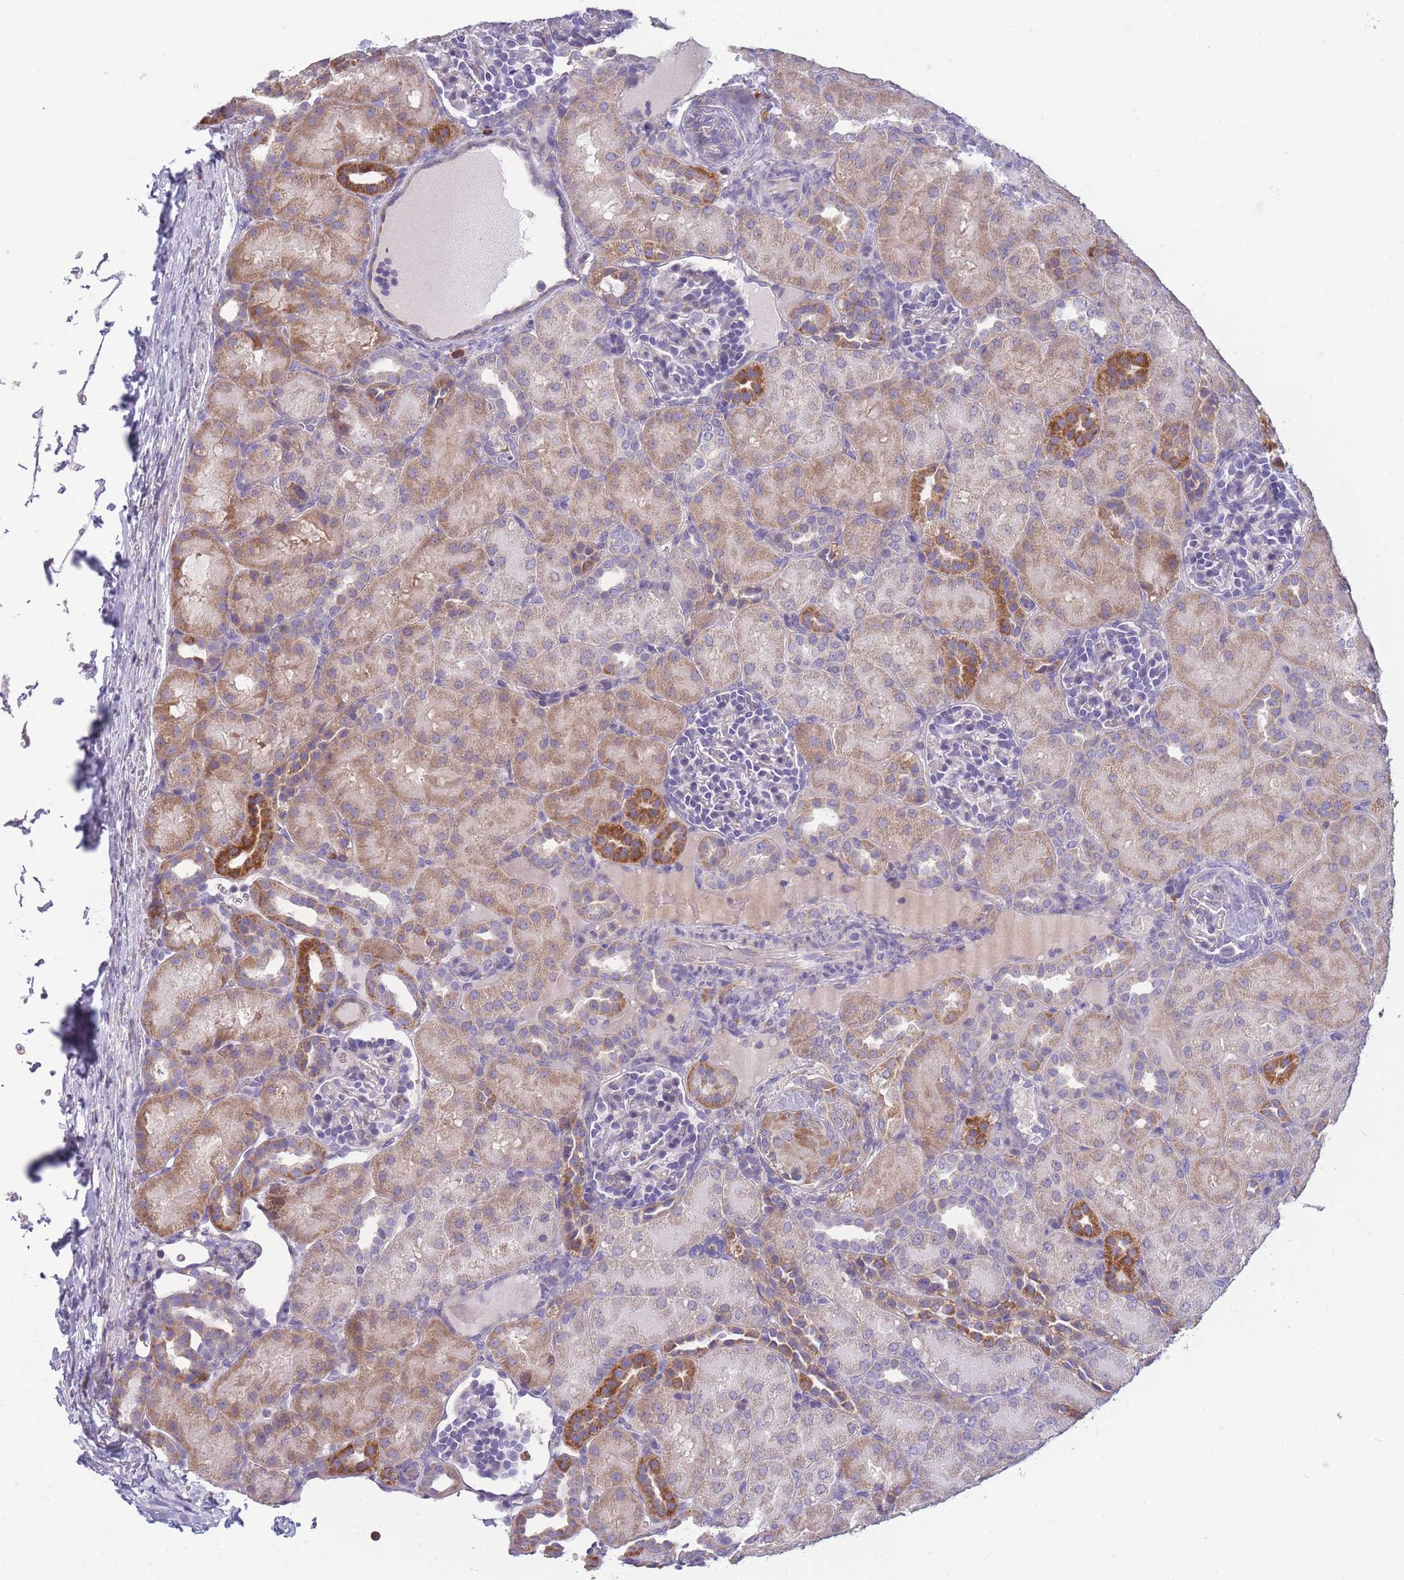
{"staining": {"intensity": "negative", "quantity": "none", "location": "none"}, "tissue": "kidney", "cell_type": "Cells in glomeruli", "image_type": "normal", "snomed": [{"axis": "morphology", "description": "Normal tissue, NOS"}, {"axis": "topography", "description": "Kidney"}], "caption": "An IHC histopathology image of unremarkable kidney is shown. There is no staining in cells in glomeruli of kidney.", "gene": "NDUFAF6", "patient": {"sex": "male", "age": 1}}